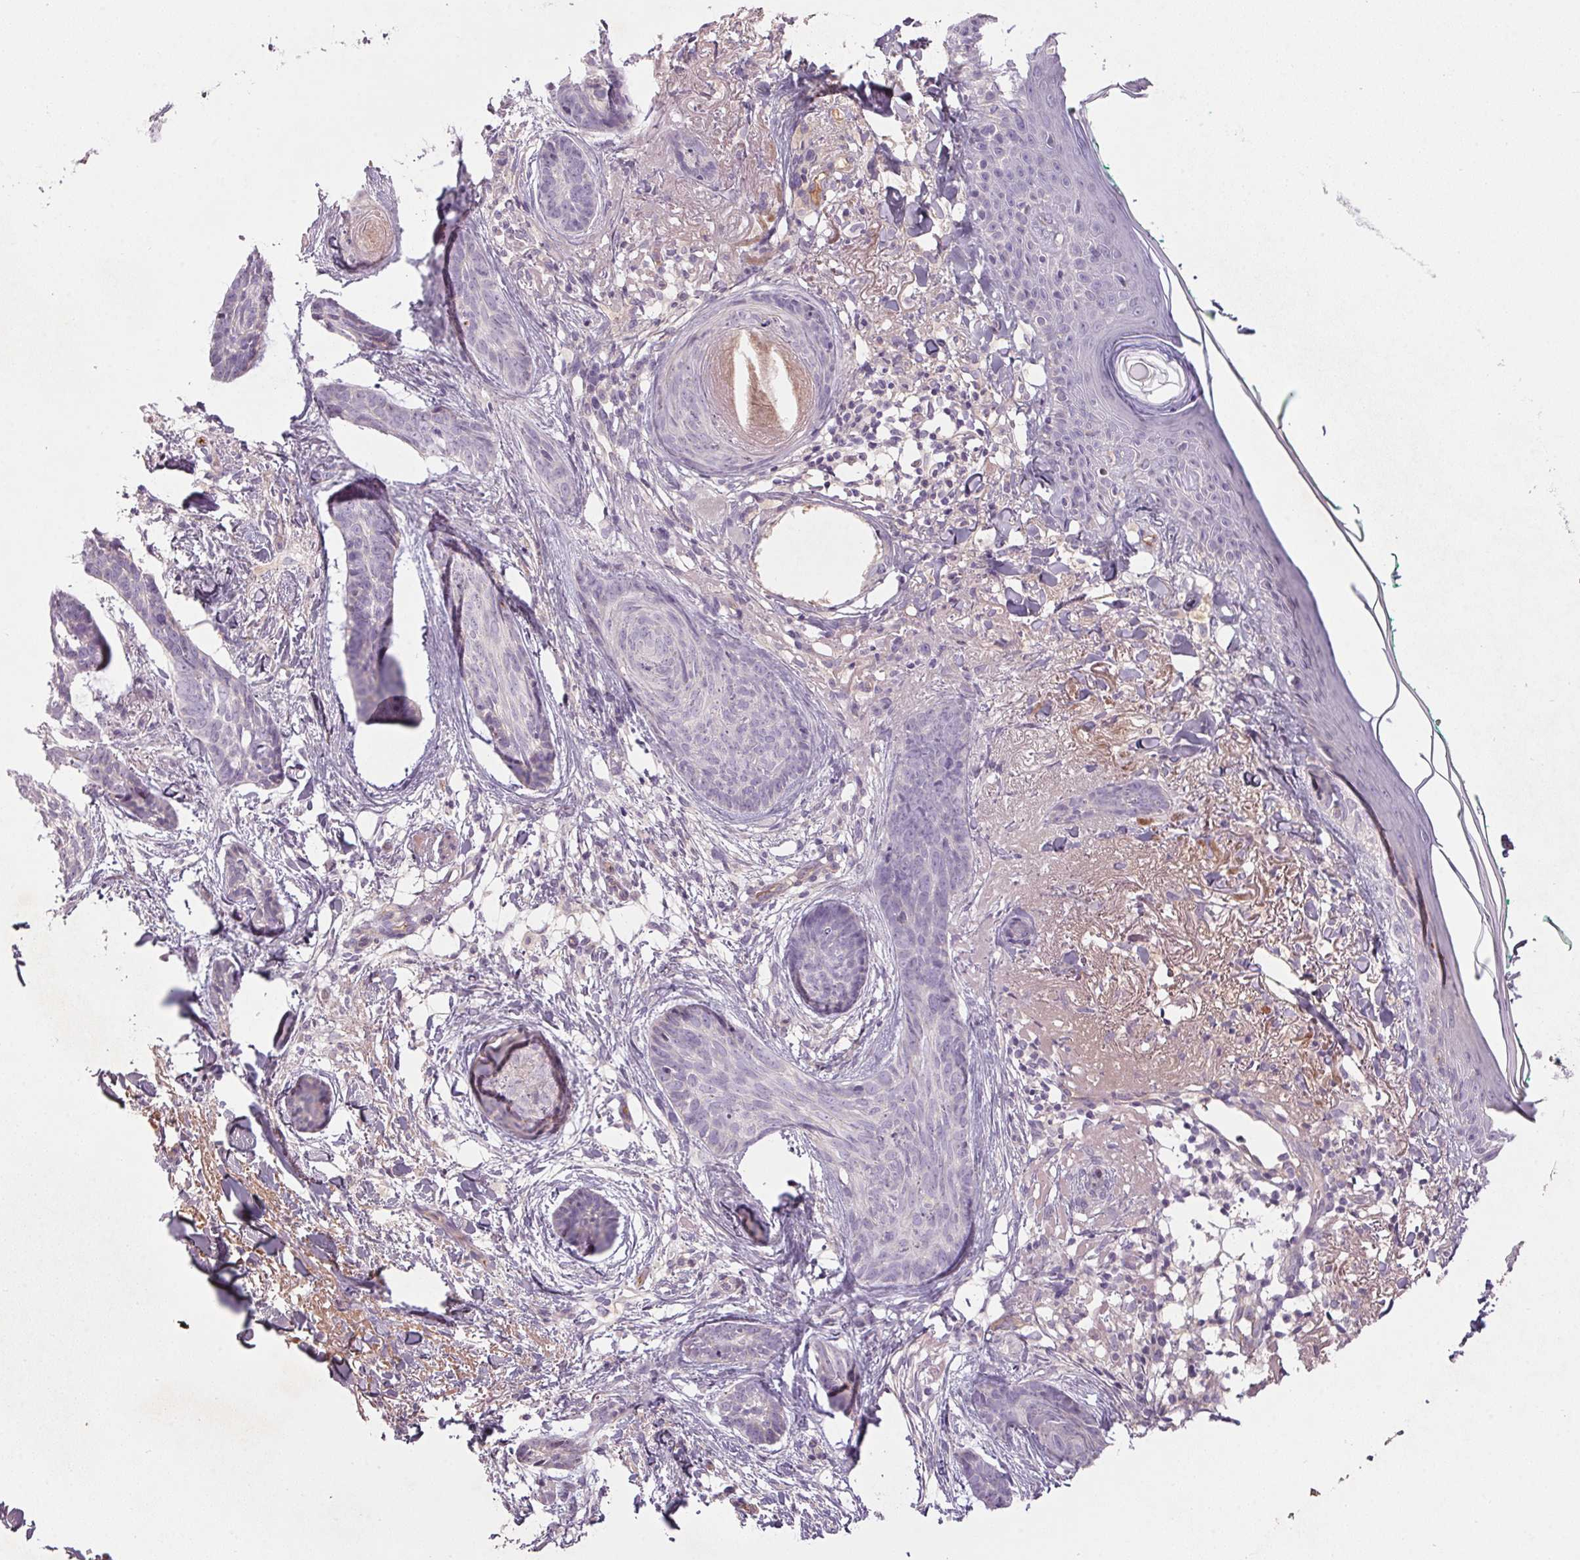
{"staining": {"intensity": "negative", "quantity": "none", "location": "none"}, "tissue": "skin cancer", "cell_type": "Tumor cells", "image_type": "cancer", "snomed": [{"axis": "morphology", "description": "Basal cell carcinoma"}, {"axis": "topography", "description": "Skin"}], "caption": "High power microscopy histopathology image of an immunohistochemistry (IHC) micrograph of skin basal cell carcinoma, revealing no significant positivity in tumor cells.", "gene": "APOC4", "patient": {"sex": "female", "age": 78}}